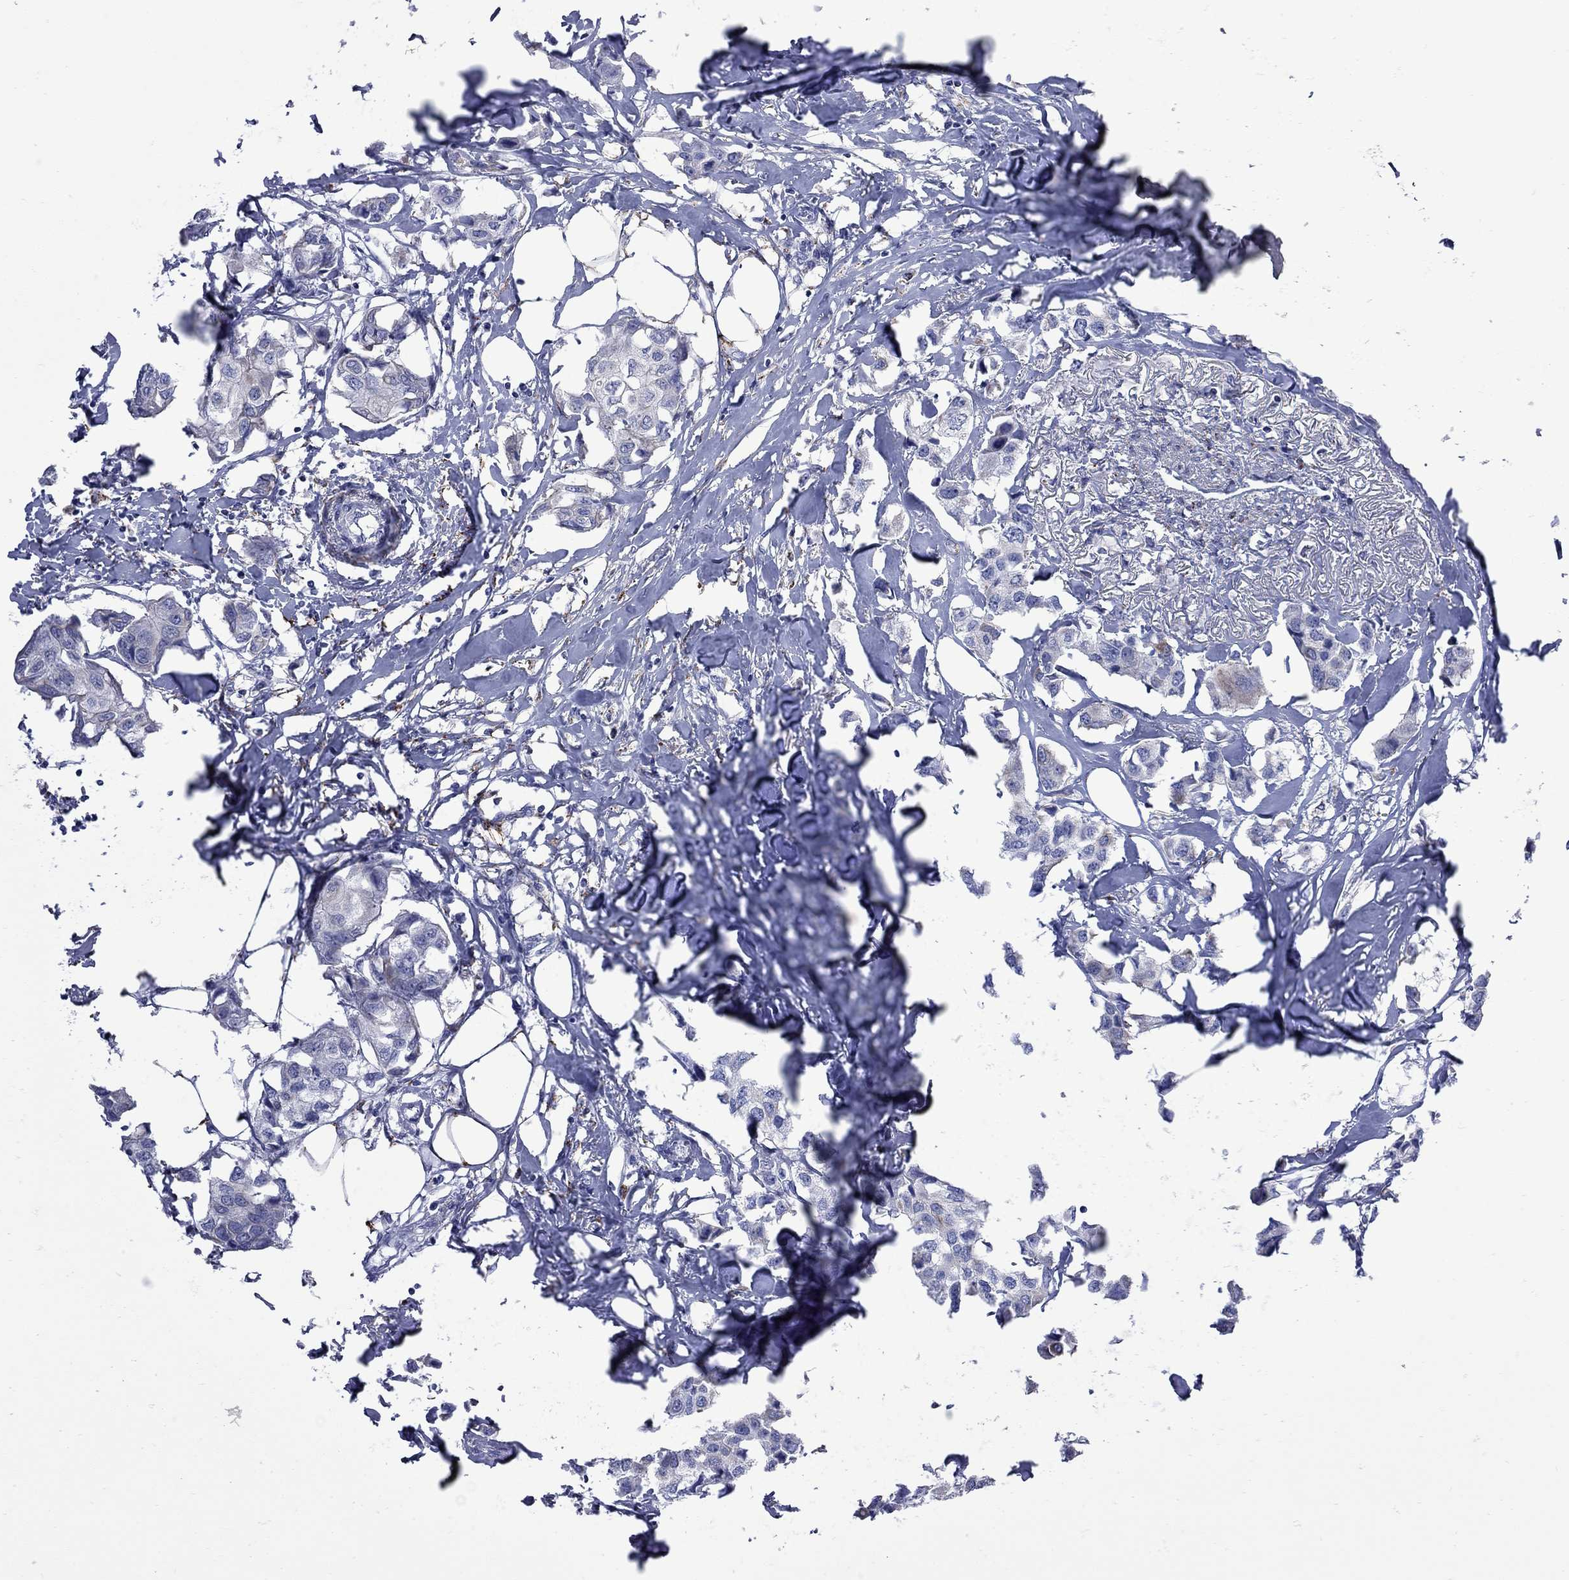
{"staining": {"intensity": "negative", "quantity": "none", "location": "none"}, "tissue": "breast cancer", "cell_type": "Tumor cells", "image_type": "cancer", "snomed": [{"axis": "morphology", "description": "Duct carcinoma"}, {"axis": "topography", "description": "Breast"}], "caption": "A photomicrograph of intraductal carcinoma (breast) stained for a protein reveals no brown staining in tumor cells.", "gene": "SESTD1", "patient": {"sex": "female", "age": 80}}